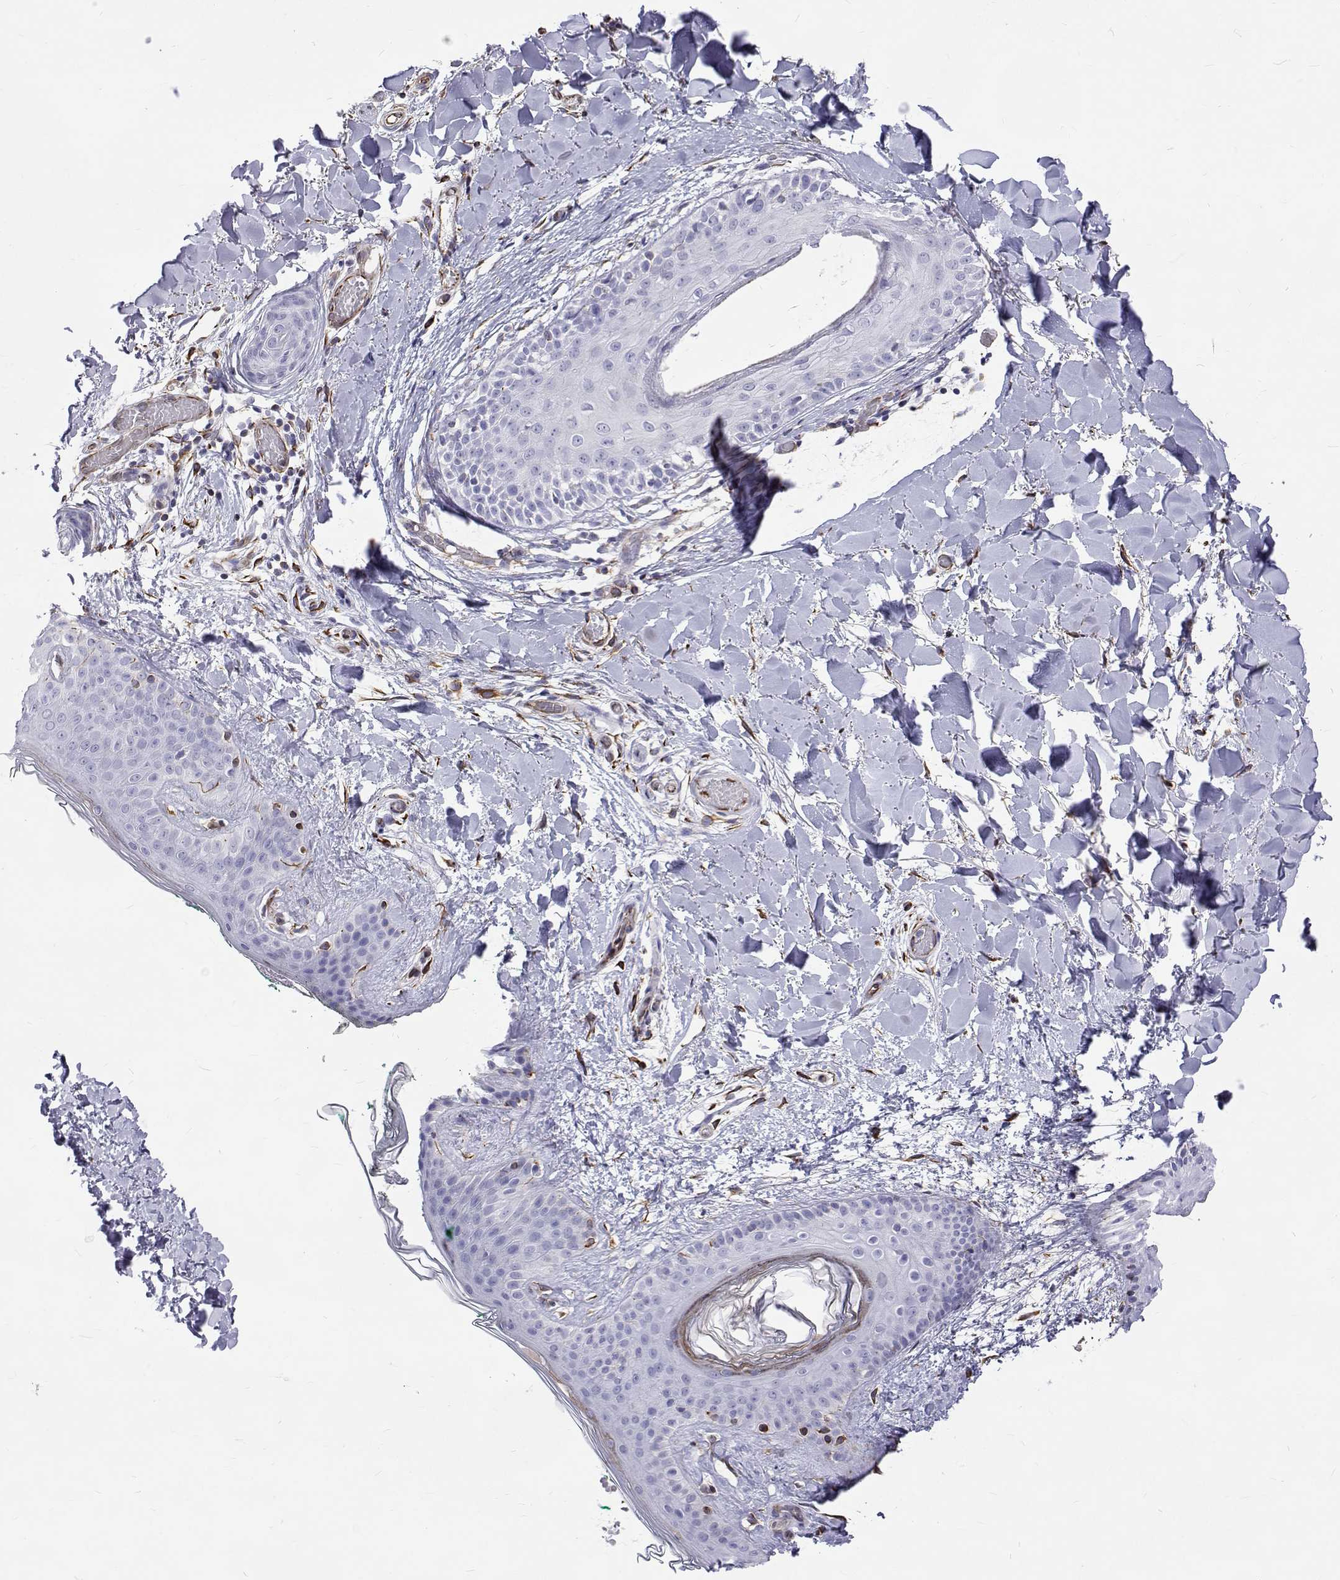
{"staining": {"intensity": "moderate", "quantity": "25%-75%", "location": "cytoplasmic/membranous"}, "tissue": "skin", "cell_type": "Fibroblasts", "image_type": "normal", "snomed": [{"axis": "morphology", "description": "Normal tissue, NOS"}, {"axis": "topography", "description": "Skin"}], "caption": "IHC histopathology image of unremarkable skin: skin stained using immunohistochemistry (IHC) reveals medium levels of moderate protein expression localized specifically in the cytoplasmic/membranous of fibroblasts, appearing as a cytoplasmic/membranous brown color.", "gene": "OPRPN", "patient": {"sex": "female", "age": 34}}